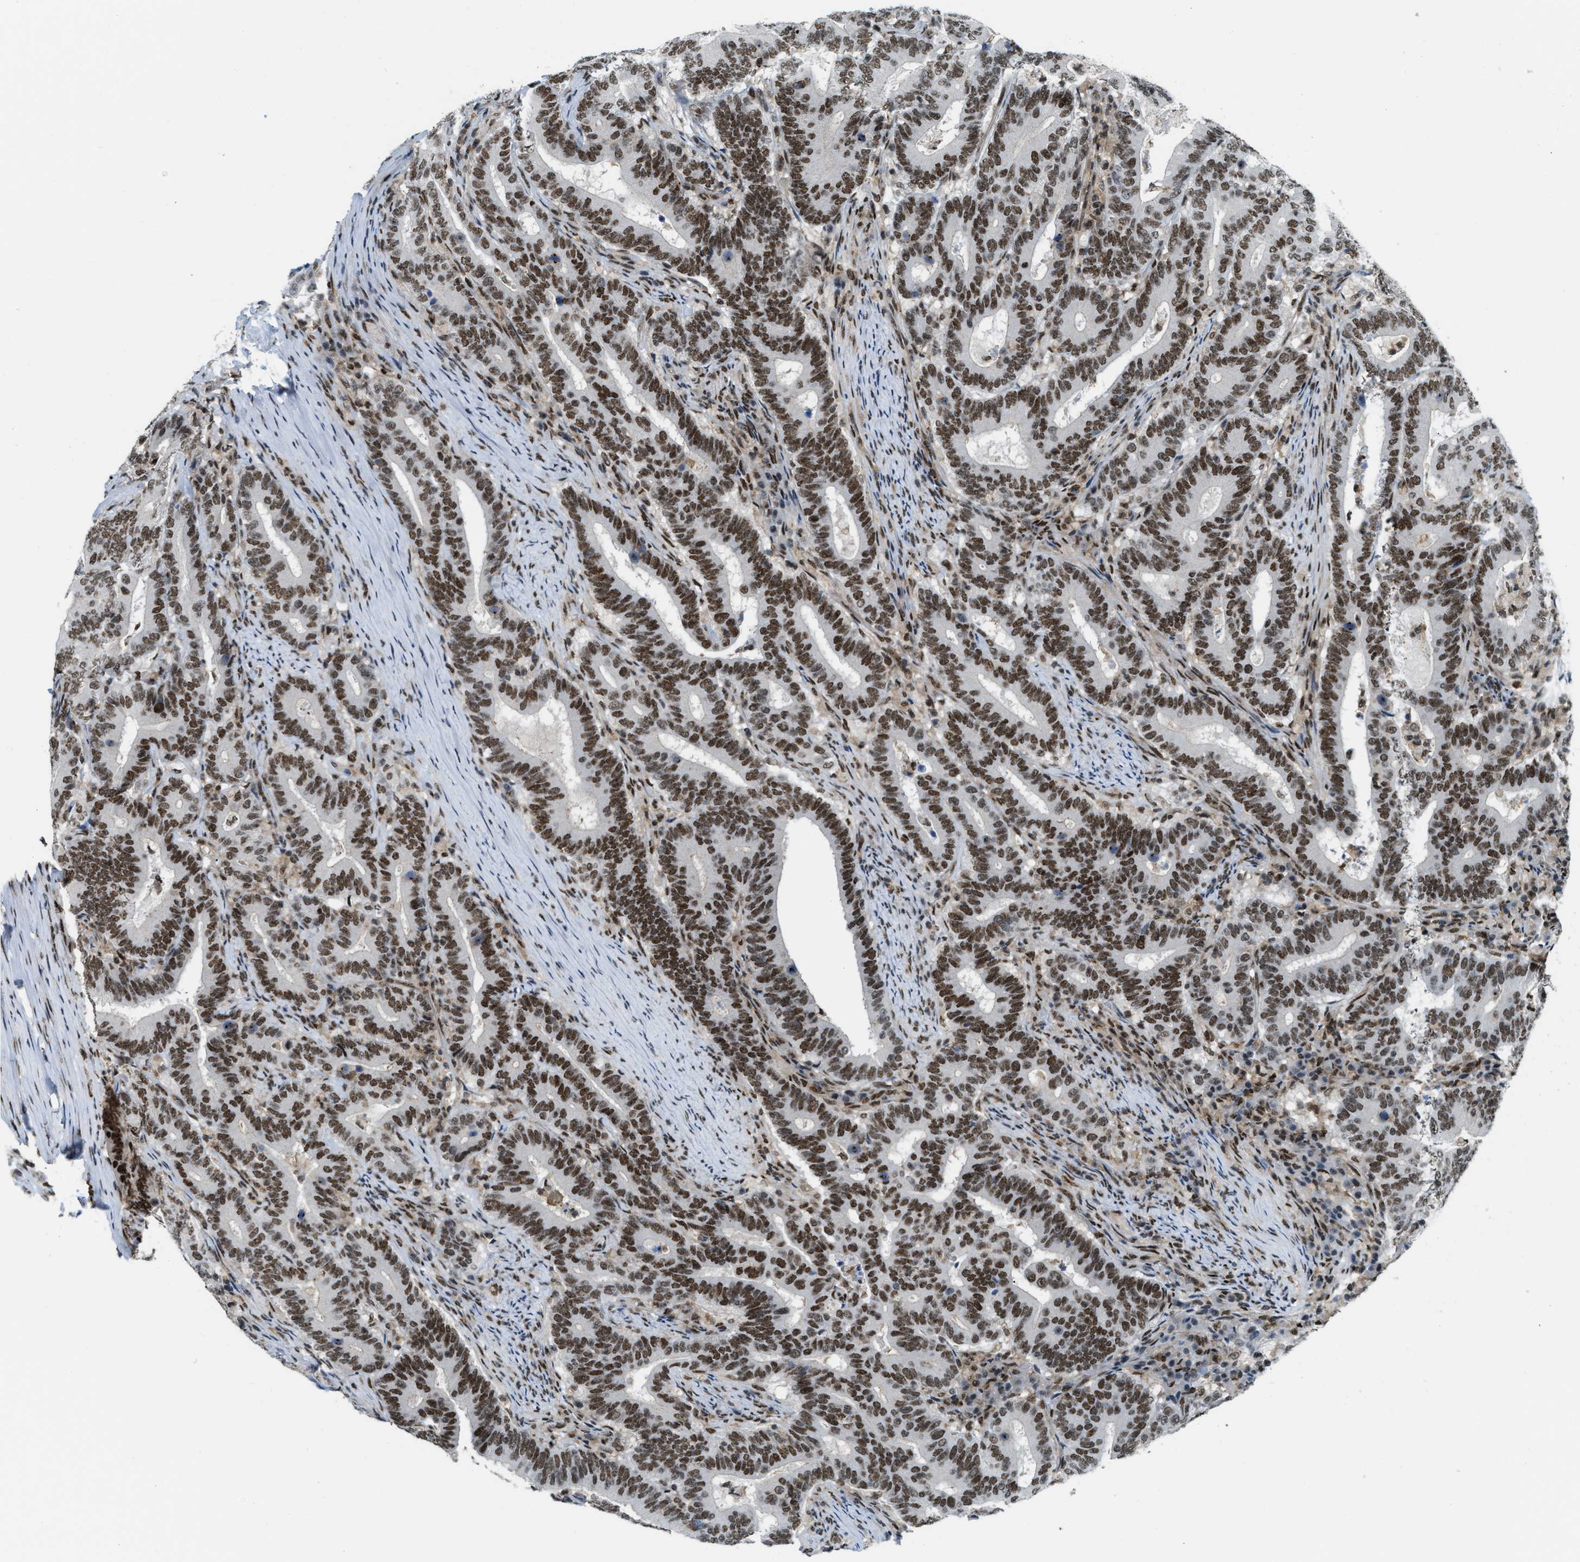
{"staining": {"intensity": "moderate", "quantity": ">75%", "location": "nuclear"}, "tissue": "colorectal cancer", "cell_type": "Tumor cells", "image_type": "cancer", "snomed": [{"axis": "morphology", "description": "Adenocarcinoma, NOS"}, {"axis": "topography", "description": "Colon"}], "caption": "Colorectal cancer (adenocarcinoma) tissue exhibits moderate nuclear positivity in approximately >75% of tumor cells, visualized by immunohistochemistry.", "gene": "NUMA1", "patient": {"sex": "female", "age": 66}}